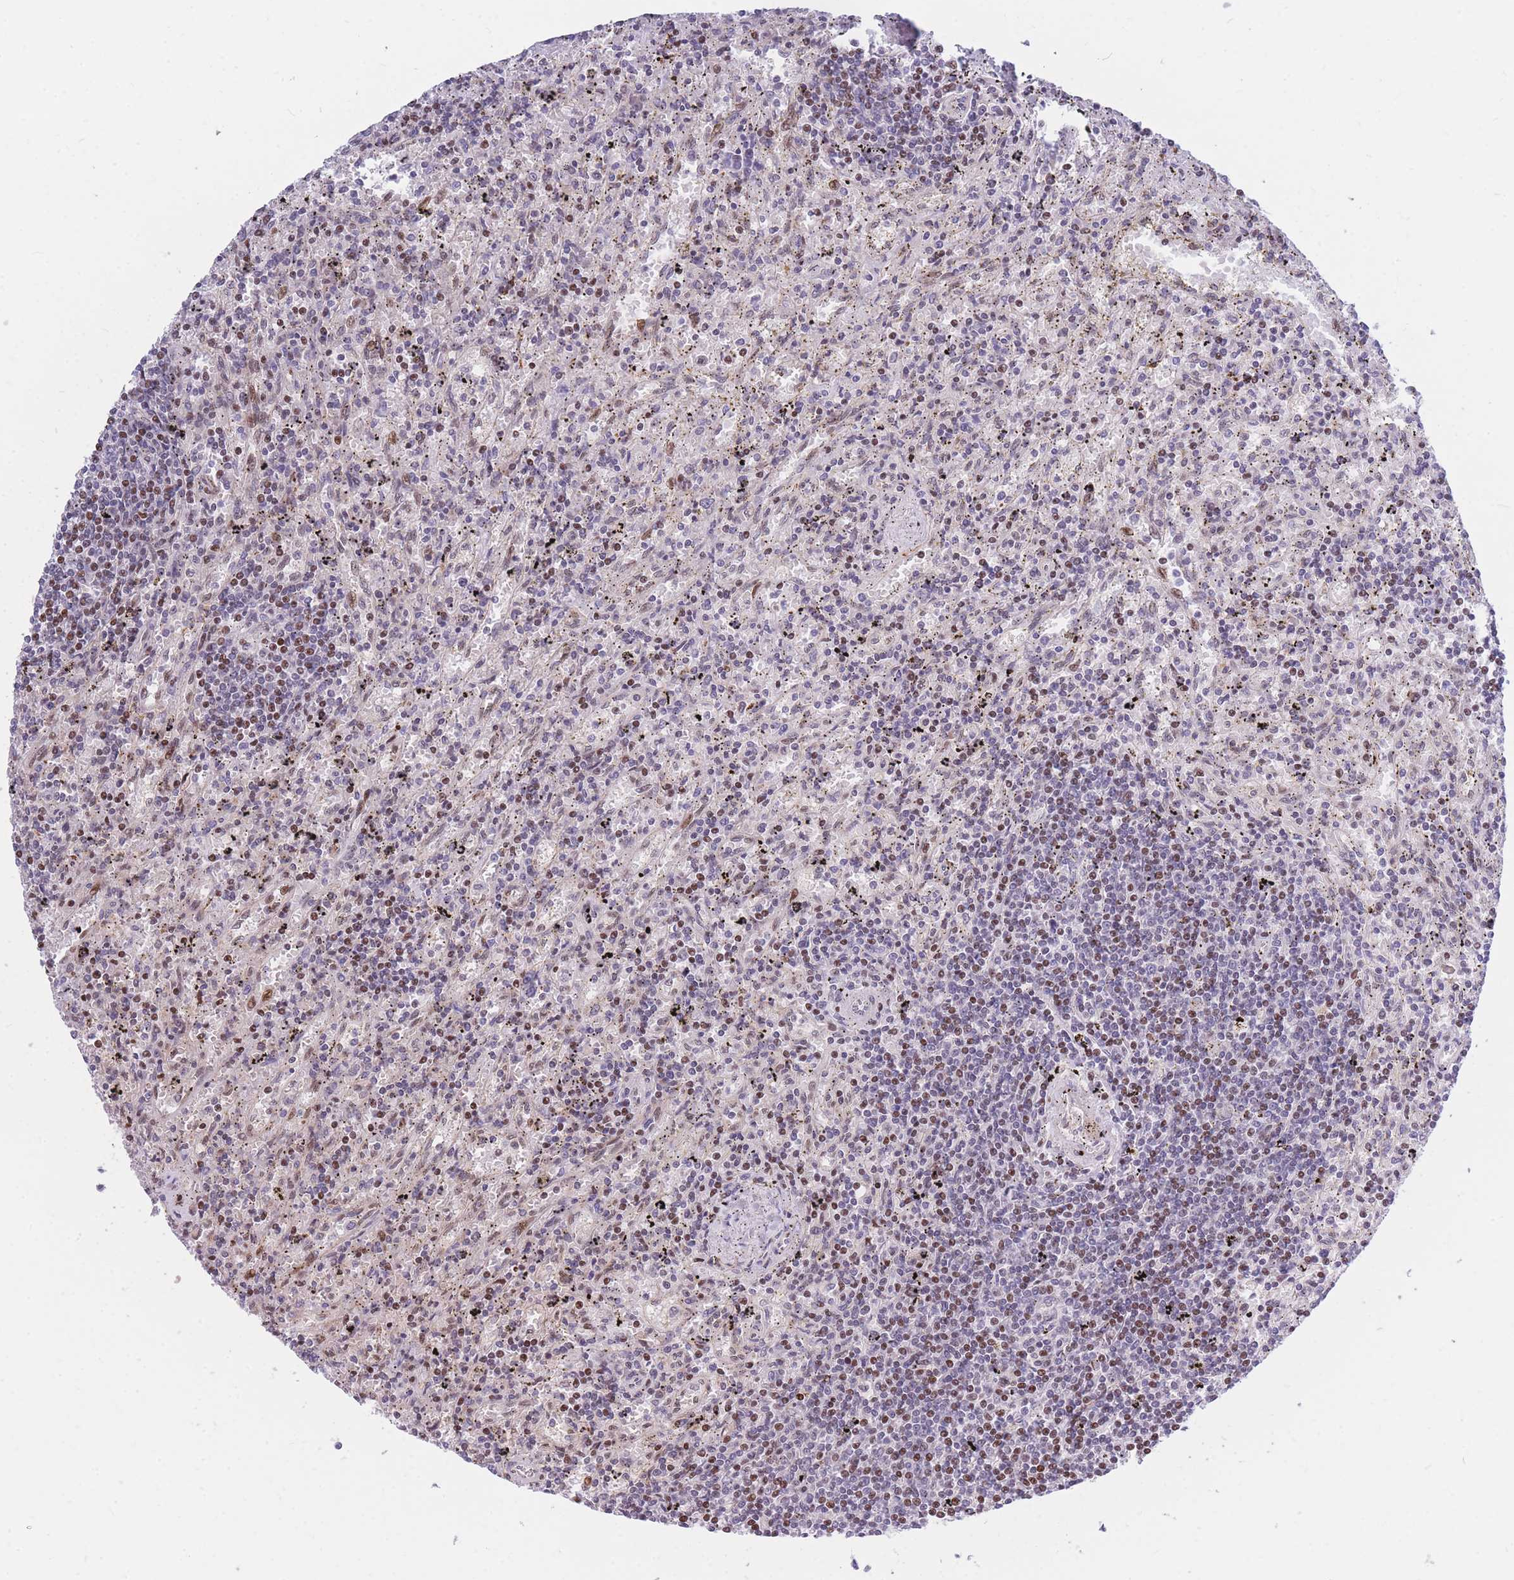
{"staining": {"intensity": "moderate", "quantity": "25%-75%", "location": "nuclear"}, "tissue": "lymphoma", "cell_type": "Tumor cells", "image_type": "cancer", "snomed": [{"axis": "morphology", "description": "Malignant lymphoma, non-Hodgkin's type, Low grade"}, {"axis": "topography", "description": "Spleen"}], "caption": "This micrograph displays immunohistochemistry staining of low-grade malignant lymphoma, non-Hodgkin's type, with medium moderate nuclear expression in about 25%-75% of tumor cells.", "gene": "CRACD", "patient": {"sex": "male", "age": 76}}